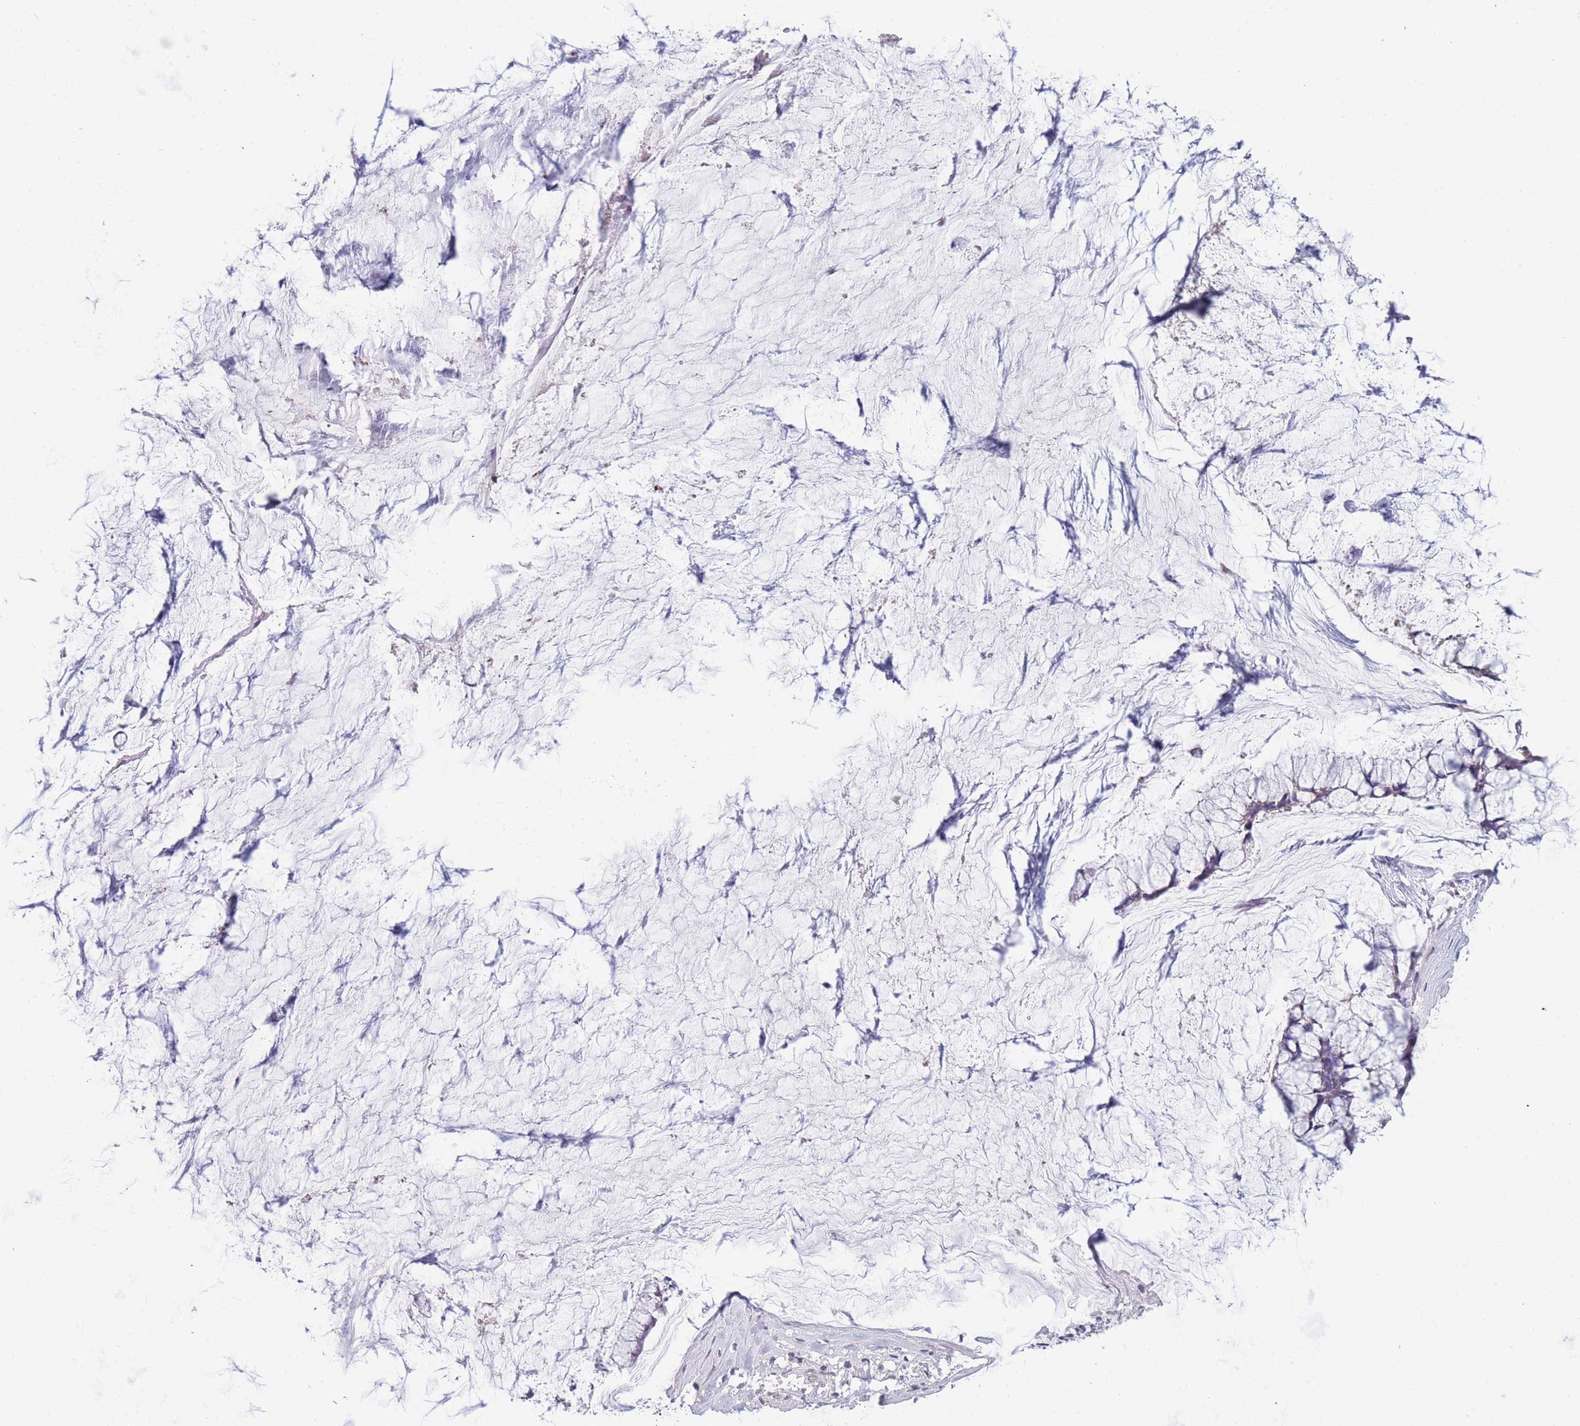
{"staining": {"intensity": "negative", "quantity": "none", "location": "none"}, "tissue": "ovarian cancer", "cell_type": "Tumor cells", "image_type": "cancer", "snomed": [{"axis": "morphology", "description": "Cystadenocarcinoma, mucinous, NOS"}, {"axis": "topography", "description": "Ovary"}], "caption": "There is no significant positivity in tumor cells of mucinous cystadenocarcinoma (ovarian). (DAB (3,3'-diaminobenzidine) immunohistochemistry (IHC) visualized using brightfield microscopy, high magnification).", "gene": "GOLGA6L25", "patient": {"sex": "female", "age": 42}}